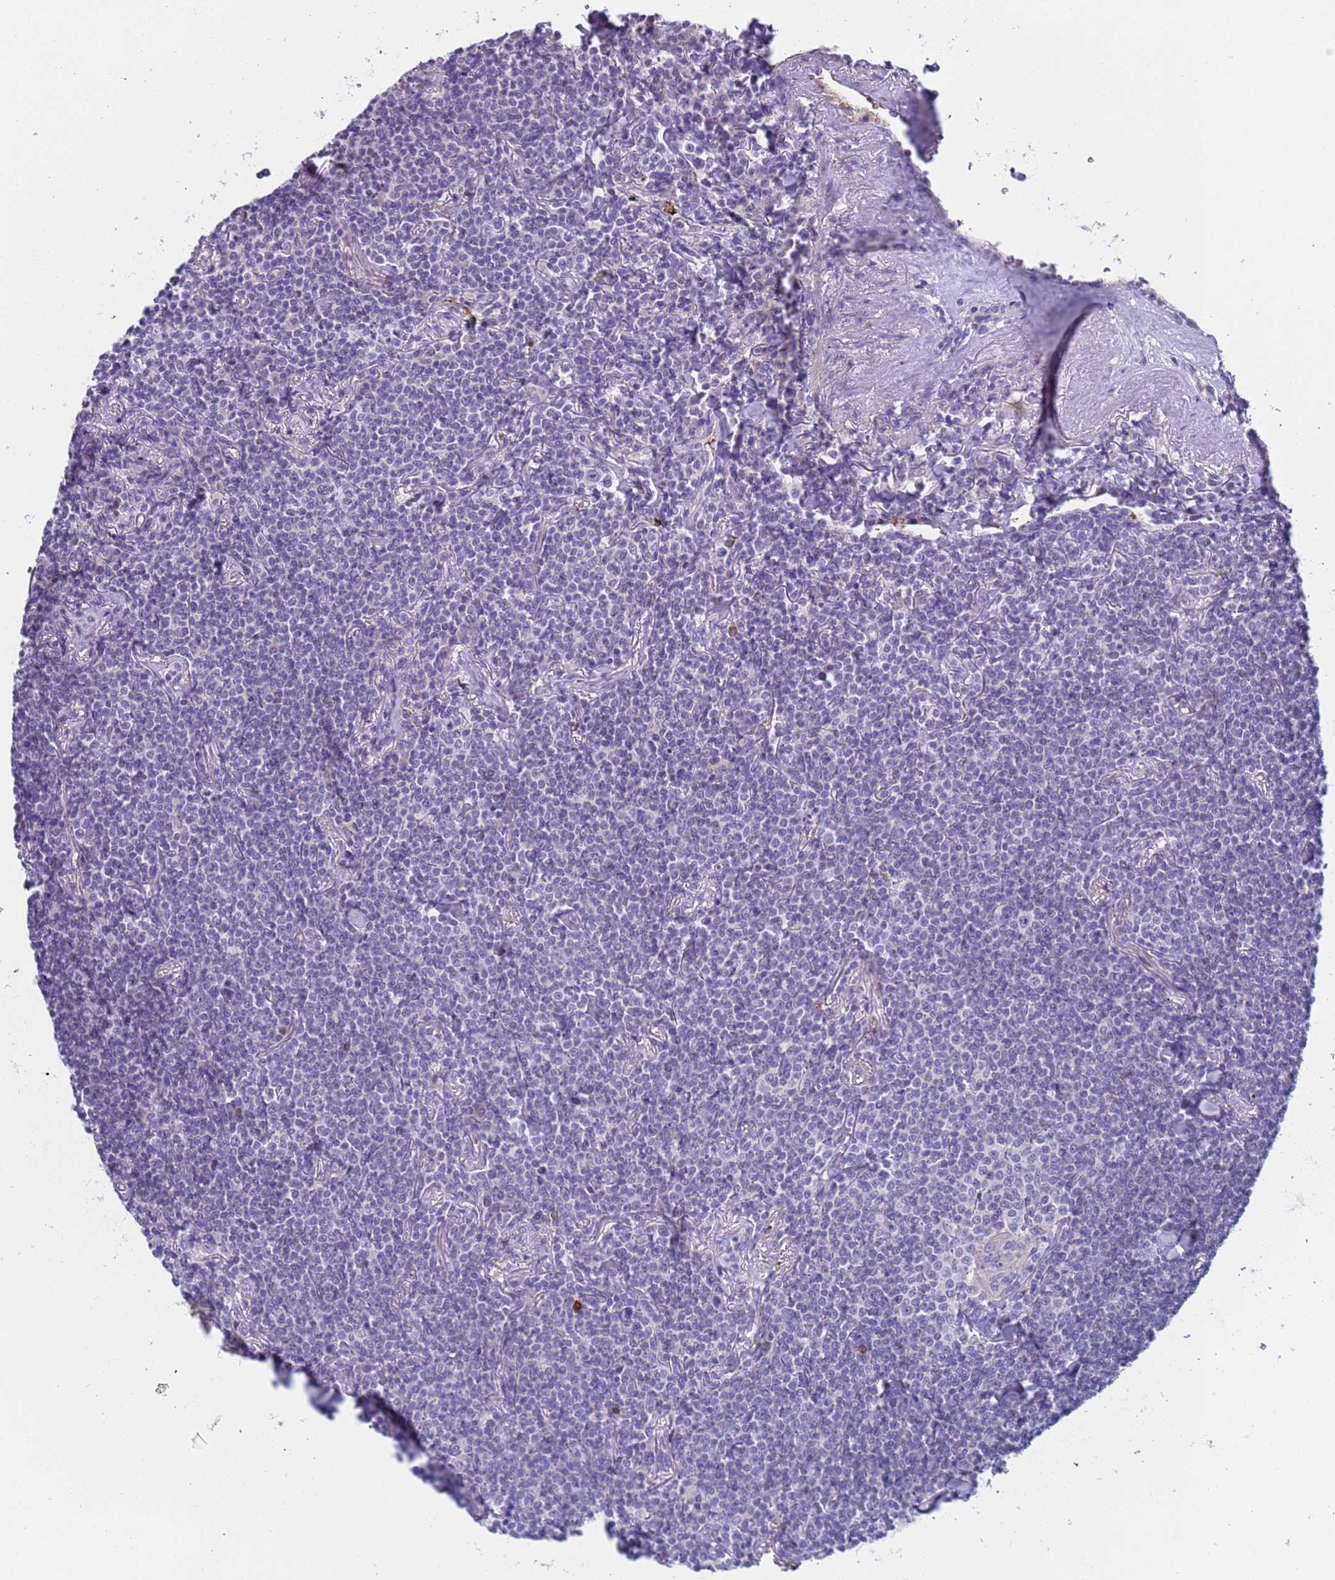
{"staining": {"intensity": "negative", "quantity": "none", "location": "none"}, "tissue": "lymphoma", "cell_type": "Tumor cells", "image_type": "cancer", "snomed": [{"axis": "morphology", "description": "Malignant lymphoma, non-Hodgkin's type, Low grade"}, {"axis": "topography", "description": "Lung"}], "caption": "Immunohistochemistry (IHC) micrograph of lymphoma stained for a protein (brown), which shows no expression in tumor cells.", "gene": "C4orf46", "patient": {"sex": "female", "age": 71}}